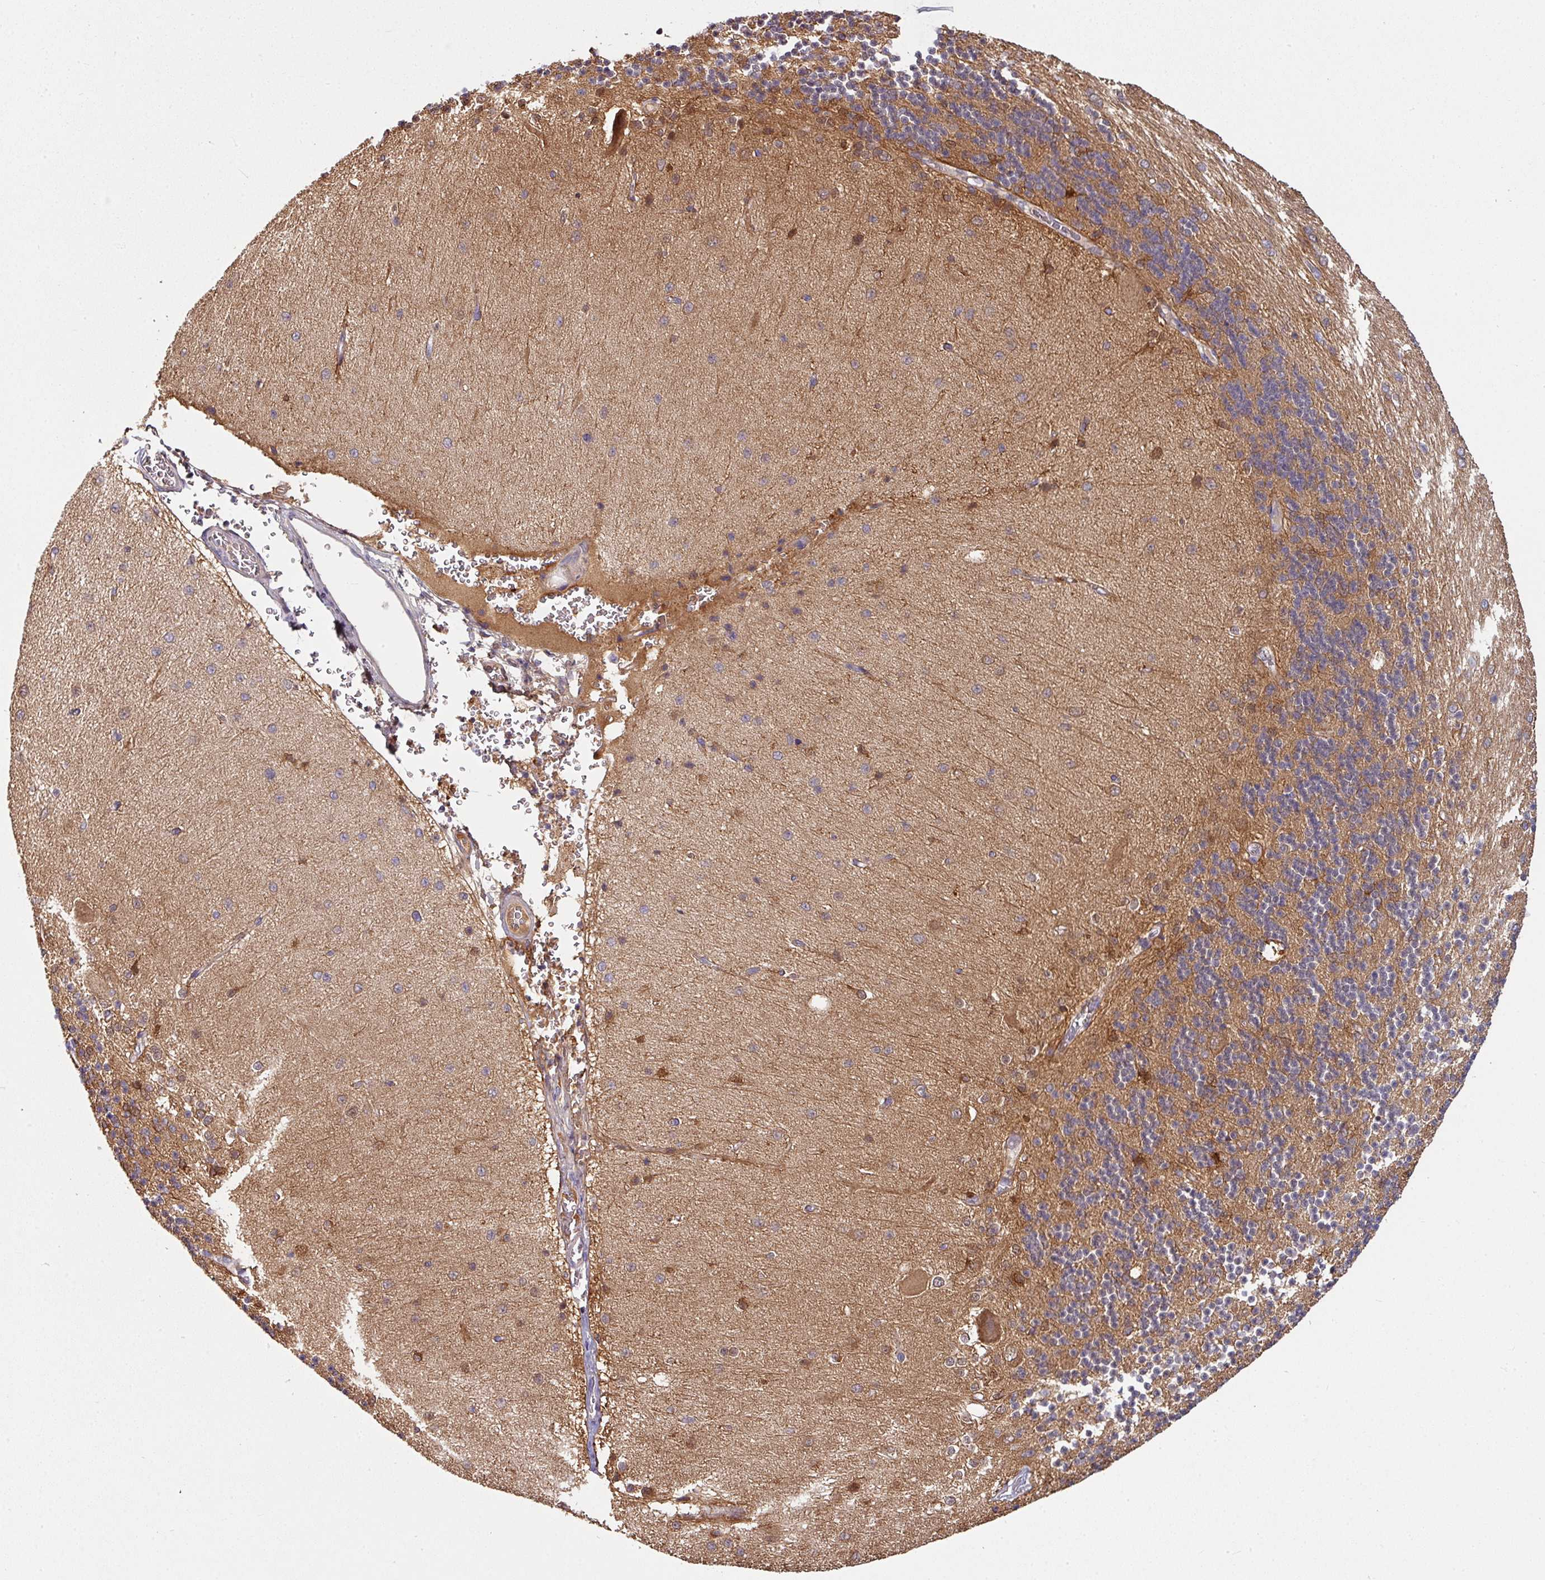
{"staining": {"intensity": "weak", "quantity": "25%-75%", "location": "cytoplasmic/membranous"}, "tissue": "cerebellum", "cell_type": "Cells in granular layer", "image_type": "normal", "snomed": [{"axis": "morphology", "description": "Normal tissue, NOS"}, {"axis": "topography", "description": "Cerebellum"}], "caption": "Immunohistochemistry micrograph of benign cerebellum: human cerebellum stained using immunohistochemistry demonstrates low levels of weak protein expression localized specifically in the cytoplasmic/membranous of cells in granular layer, appearing as a cytoplasmic/membranous brown color.", "gene": "SLAMF6", "patient": {"sex": "female", "age": 29}}